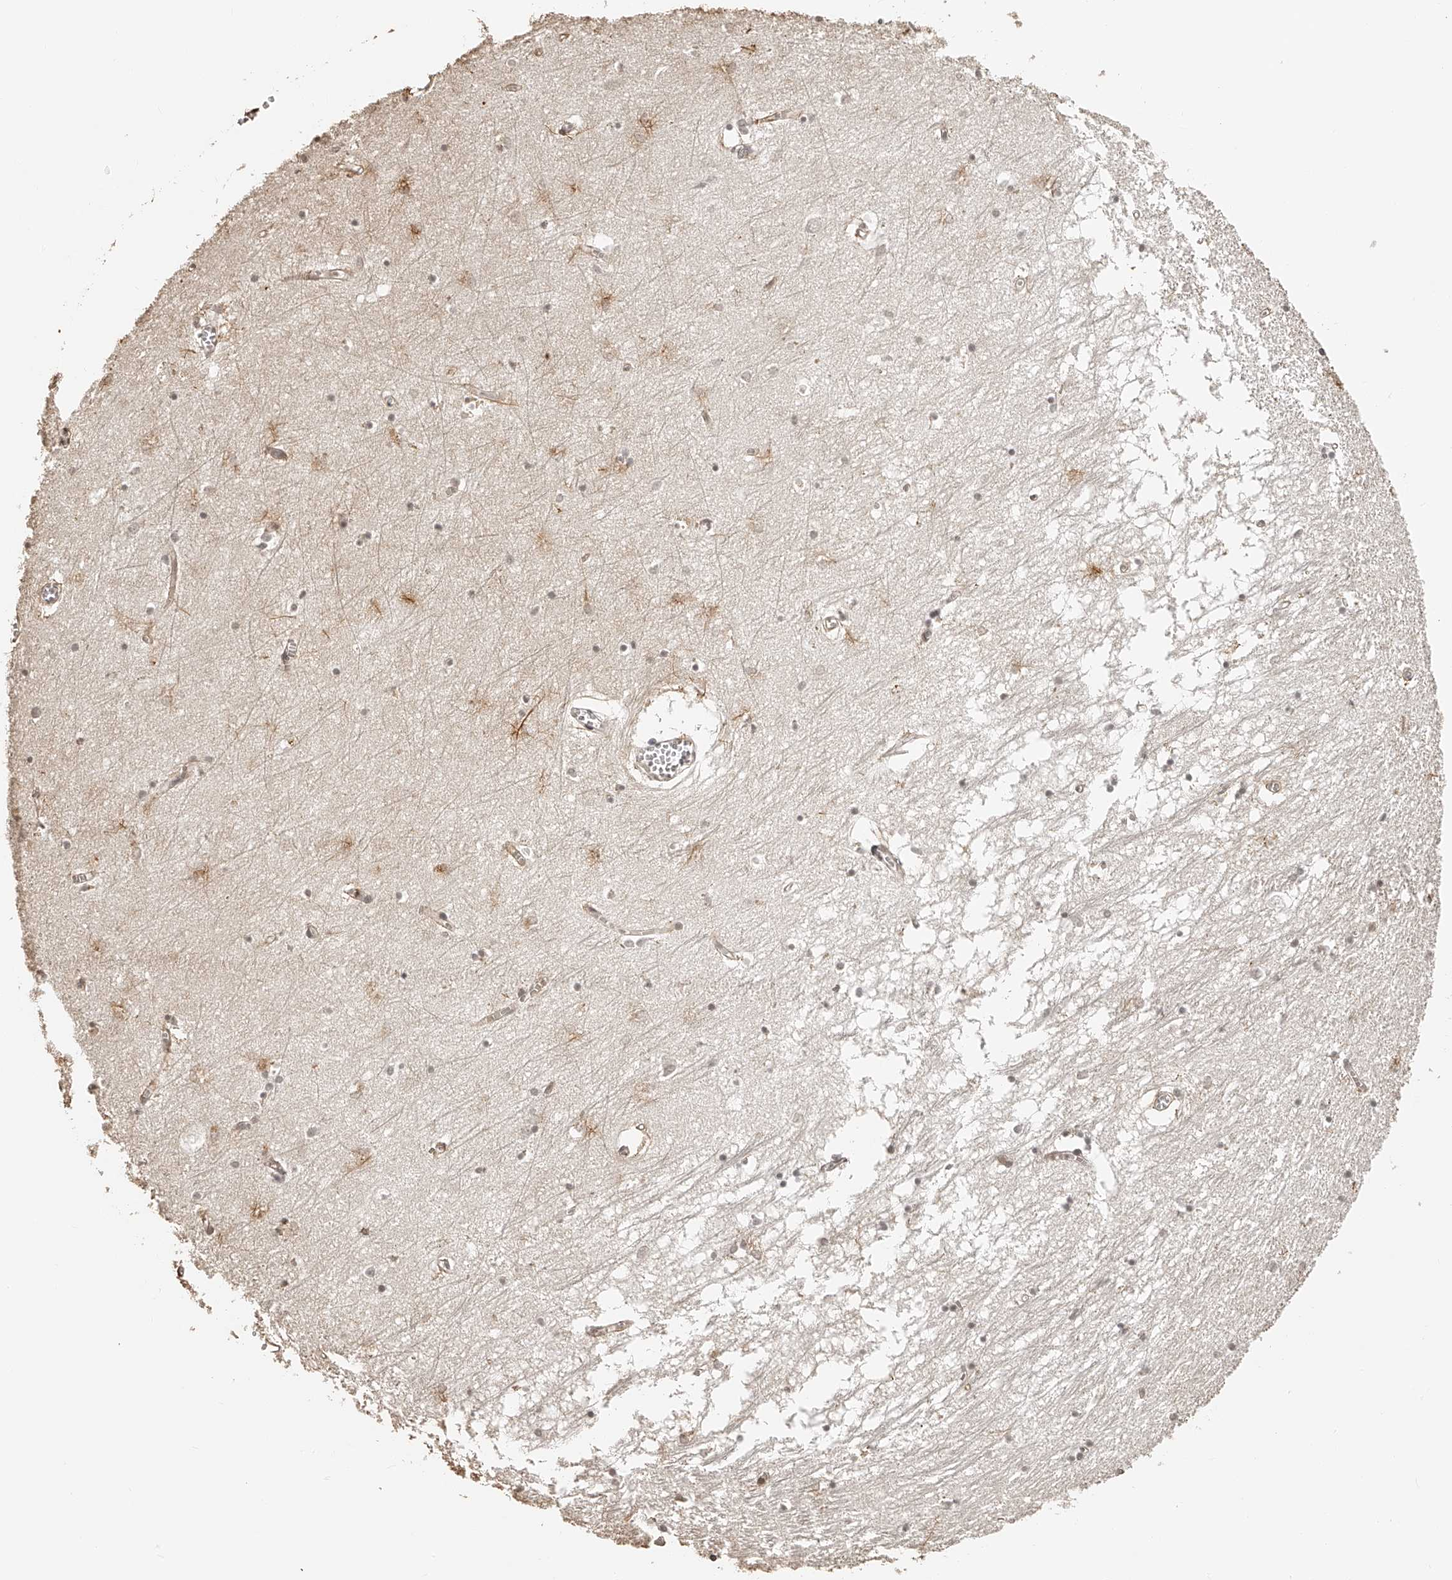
{"staining": {"intensity": "weak", "quantity": ">75%", "location": "cytoplasmic/membranous,nuclear"}, "tissue": "hippocampus", "cell_type": "Glial cells", "image_type": "normal", "snomed": [{"axis": "morphology", "description": "Normal tissue, NOS"}, {"axis": "topography", "description": "Hippocampus"}], "caption": "Immunohistochemical staining of benign hippocampus demonstrates >75% levels of weak cytoplasmic/membranous,nuclear protein staining in approximately >75% of glial cells.", "gene": "ZNF503", "patient": {"sex": "male", "age": 70}}